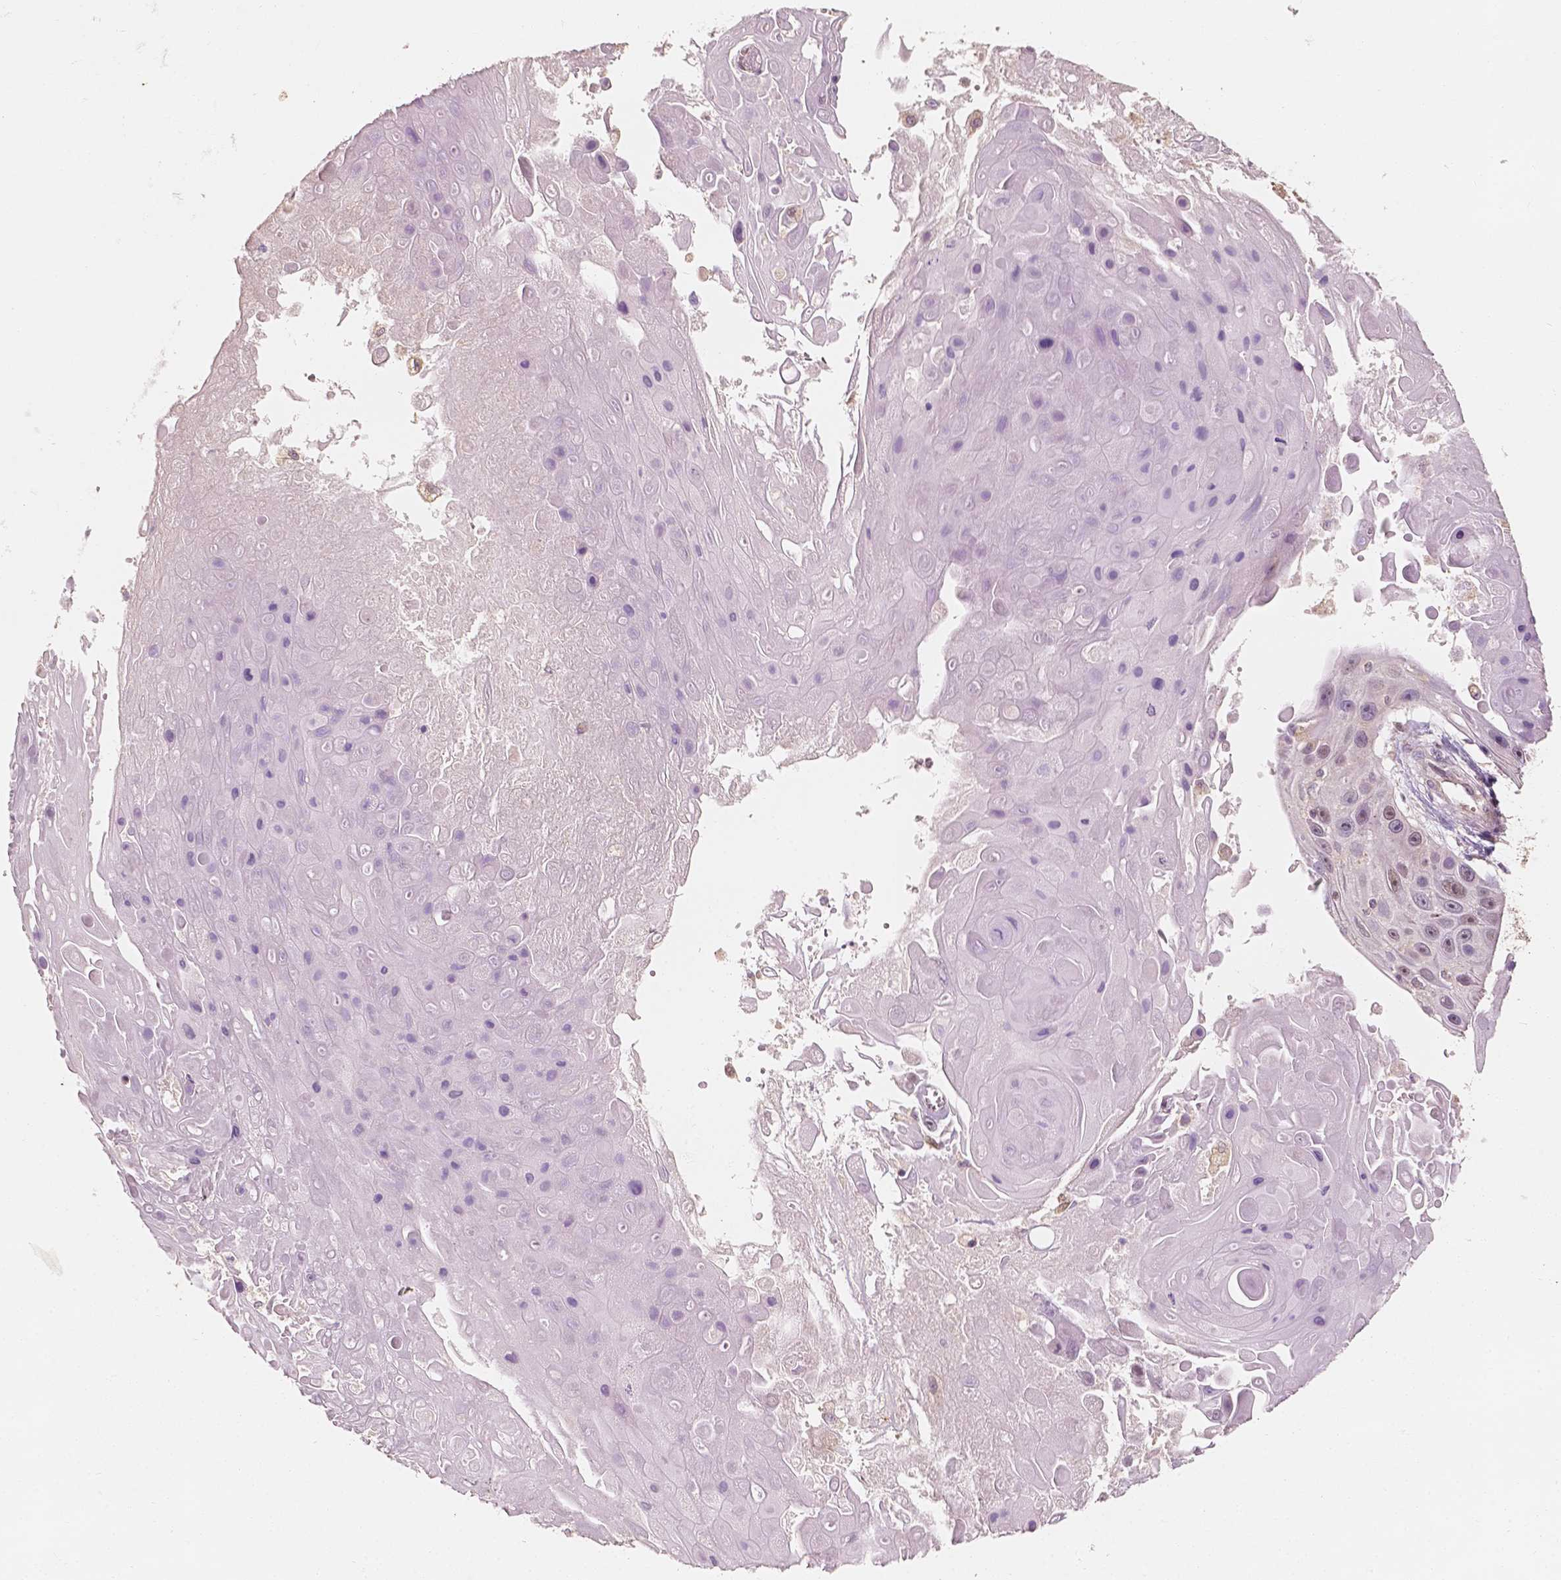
{"staining": {"intensity": "negative", "quantity": "none", "location": "none"}, "tissue": "skin cancer", "cell_type": "Tumor cells", "image_type": "cancer", "snomed": [{"axis": "morphology", "description": "Squamous cell carcinoma, NOS"}, {"axis": "topography", "description": "Skin"}], "caption": "The image reveals no significant expression in tumor cells of skin cancer.", "gene": "TBC1D17", "patient": {"sex": "male", "age": 82}}